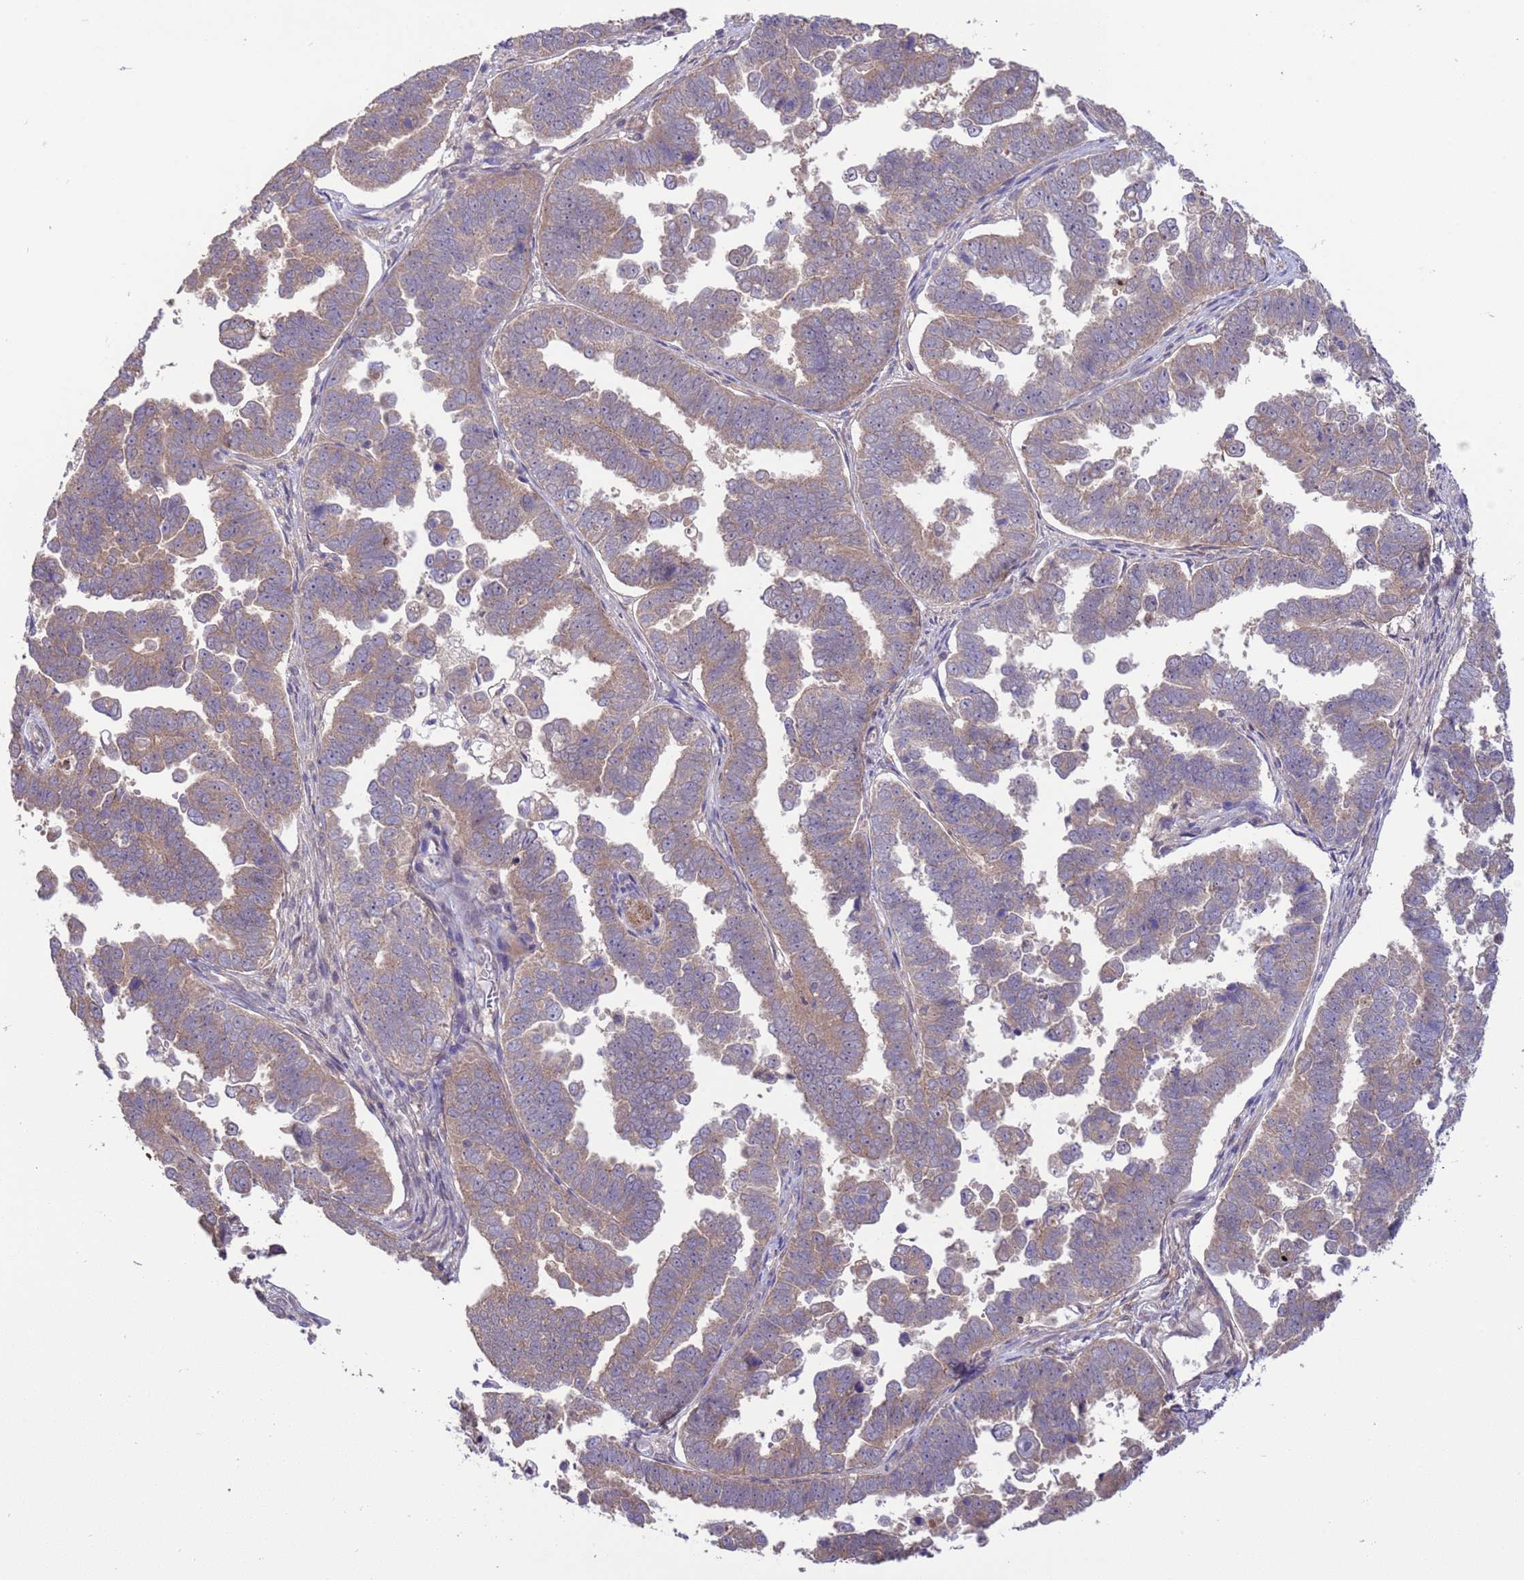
{"staining": {"intensity": "weak", "quantity": ">75%", "location": "cytoplasmic/membranous"}, "tissue": "endometrial cancer", "cell_type": "Tumor cells", "image_type": "cancer", "snomed": [{"axis": "morphology", "description": "Adenocarcinoma, NOS"}, {"axis": "topography", "description": "Endometrium"}], "caption": "A histopathology image of human endometrial adenocarcinoma stained for a protein exhibits weak cytoplasmic/membranous brown staining in tumor cells. The staining is performed using DAB (3,3'-diaminobenzidine) brown chromogen to label protein expression. The nuclei are counter-stained blue using hematoxylin.", "gene": "GJA10", "patient": {"sex": "female", "age": 75}}